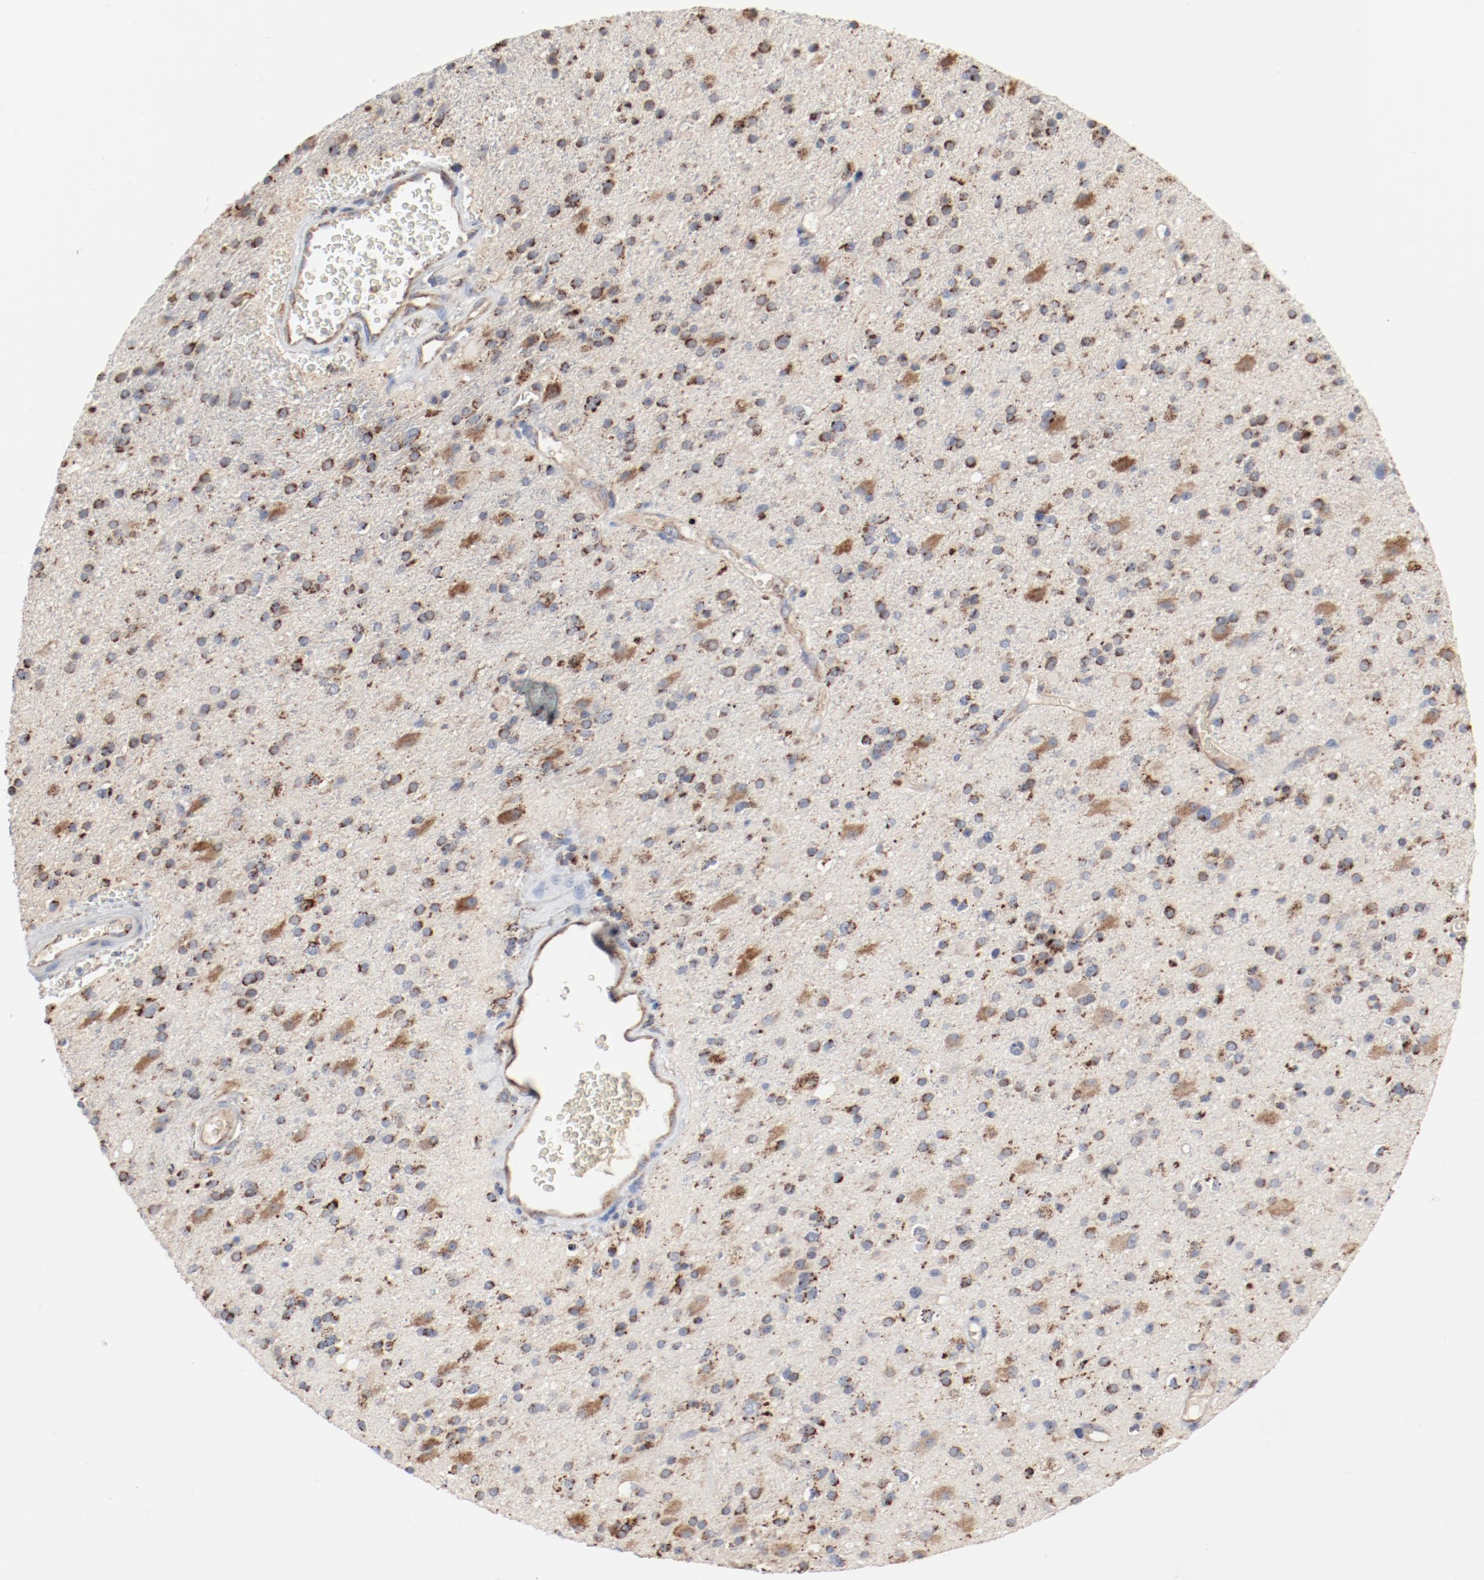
{"staining": {"intensity": "moderate", "quantity": "25%-75%", "location": "cytoplasmic/membranous"}, "tissue": "glioma", "cell_type": "Tumor cells", "image_type": "cancer", "snomed": [{"axis": "morphology", "description": "Glioma, malignant, High grade"}, {"axis": "topography", "description": "Brain"}], "caption": "Immunohistochemistry histopathology image of neoplastic tissue: glioma stained using IHC shows medium levels of moderate protein expression localized specifically in the cytoplasmic/membranous of tumor cells, appearing as a cytoplasmic/membranous brown color.", "gene": "SETD3", "patient": {"sex": "male", "age": 33}}